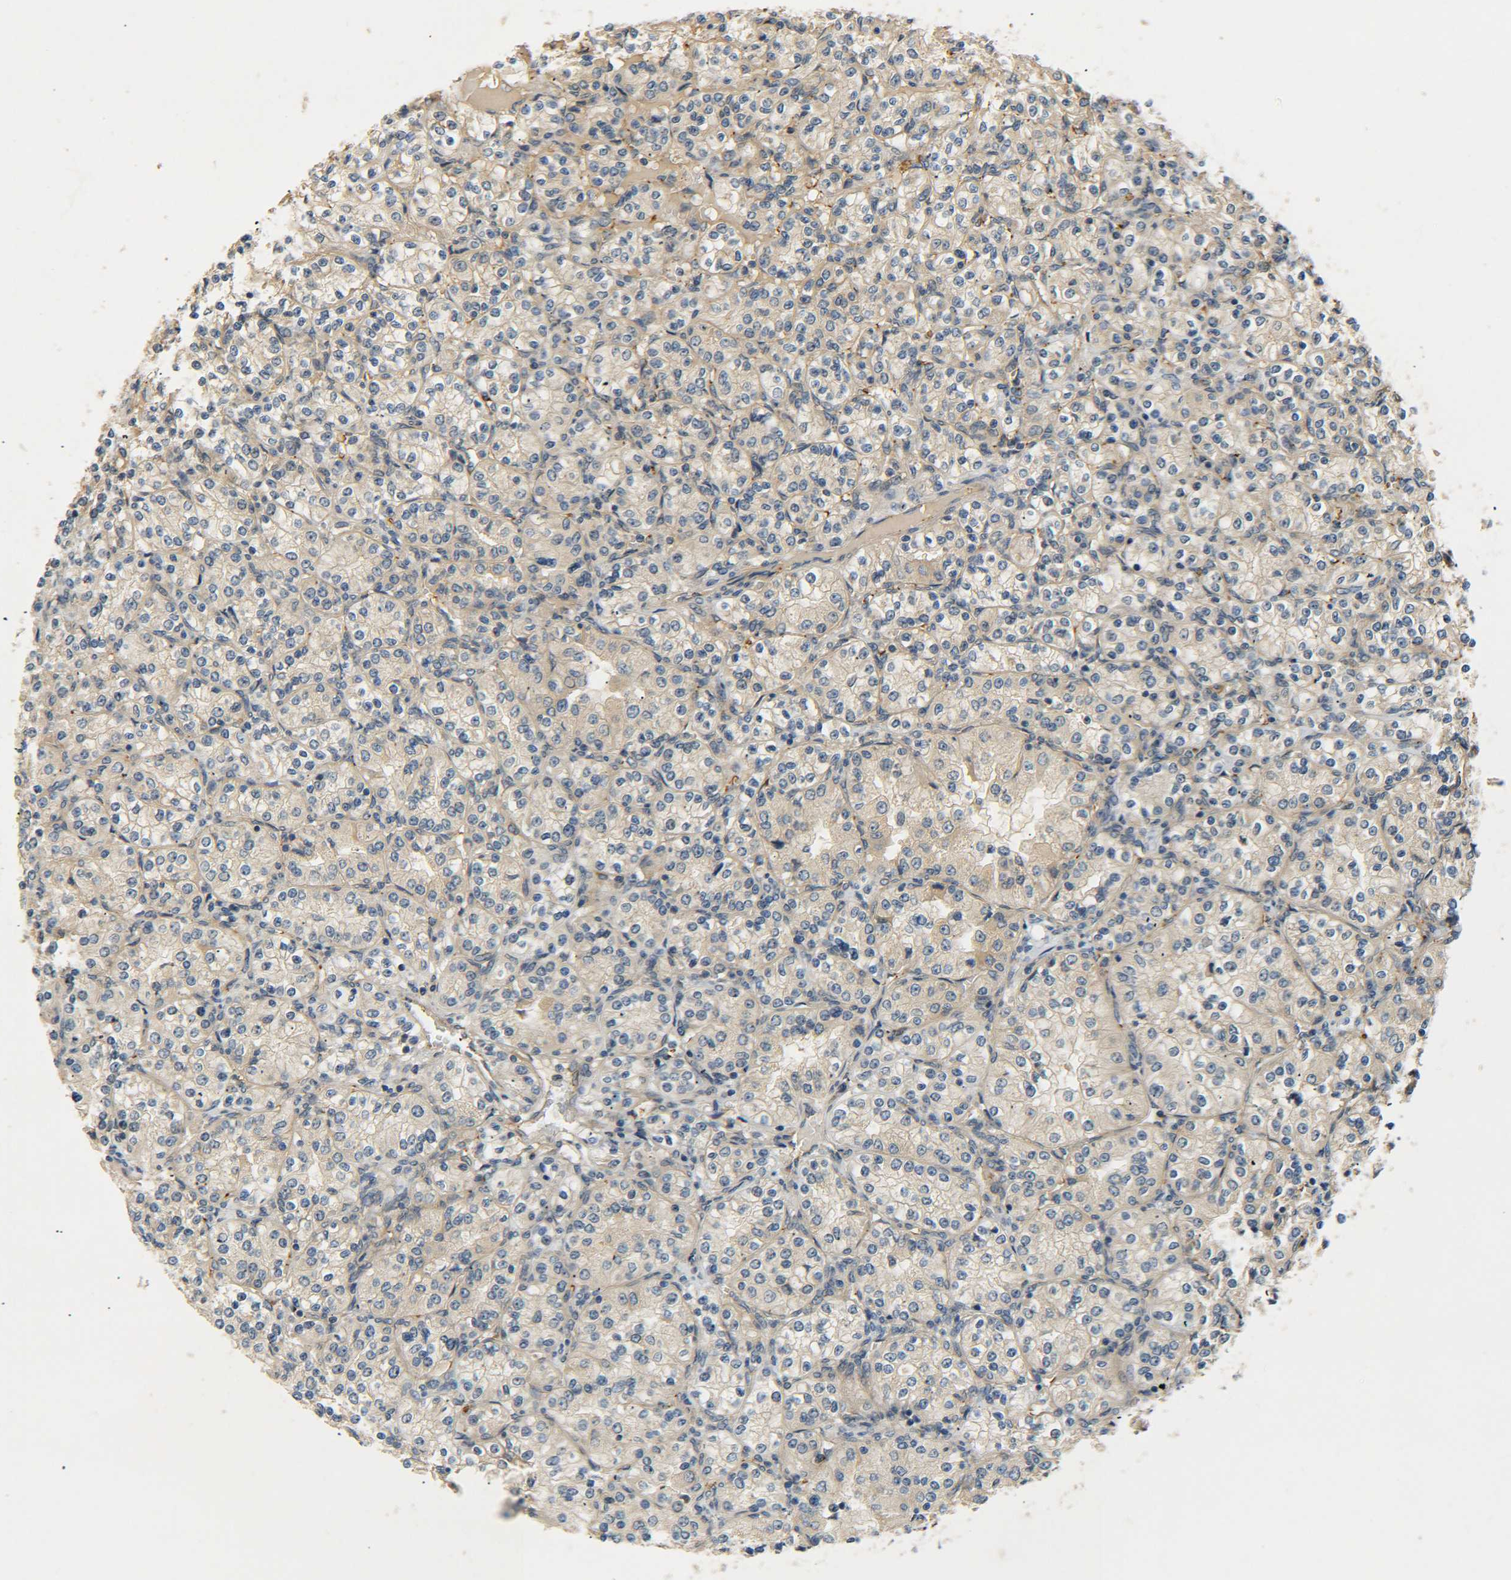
{"staining": {"intensity": "weak", "quantity": "<25%", "location": "cytoplasmic/membranous"}, "tissue": "renal cancer", "cell_type": "Tumor cells", "image_type": "cancer", "snomed": [{"axis": "morphology", "description": "Adenocarcinoma, NOS"}, {"axis": "topography", "description": "Kidney"}], "caption": "Immunohistochemistry histopathology image of human renal cancer (adenocarcinoma) stained for a protein (brown), which demonstrates no staining in tumor cells.", "gene": "LRCH3", "patient": {"sex": "male", "age": 77}}